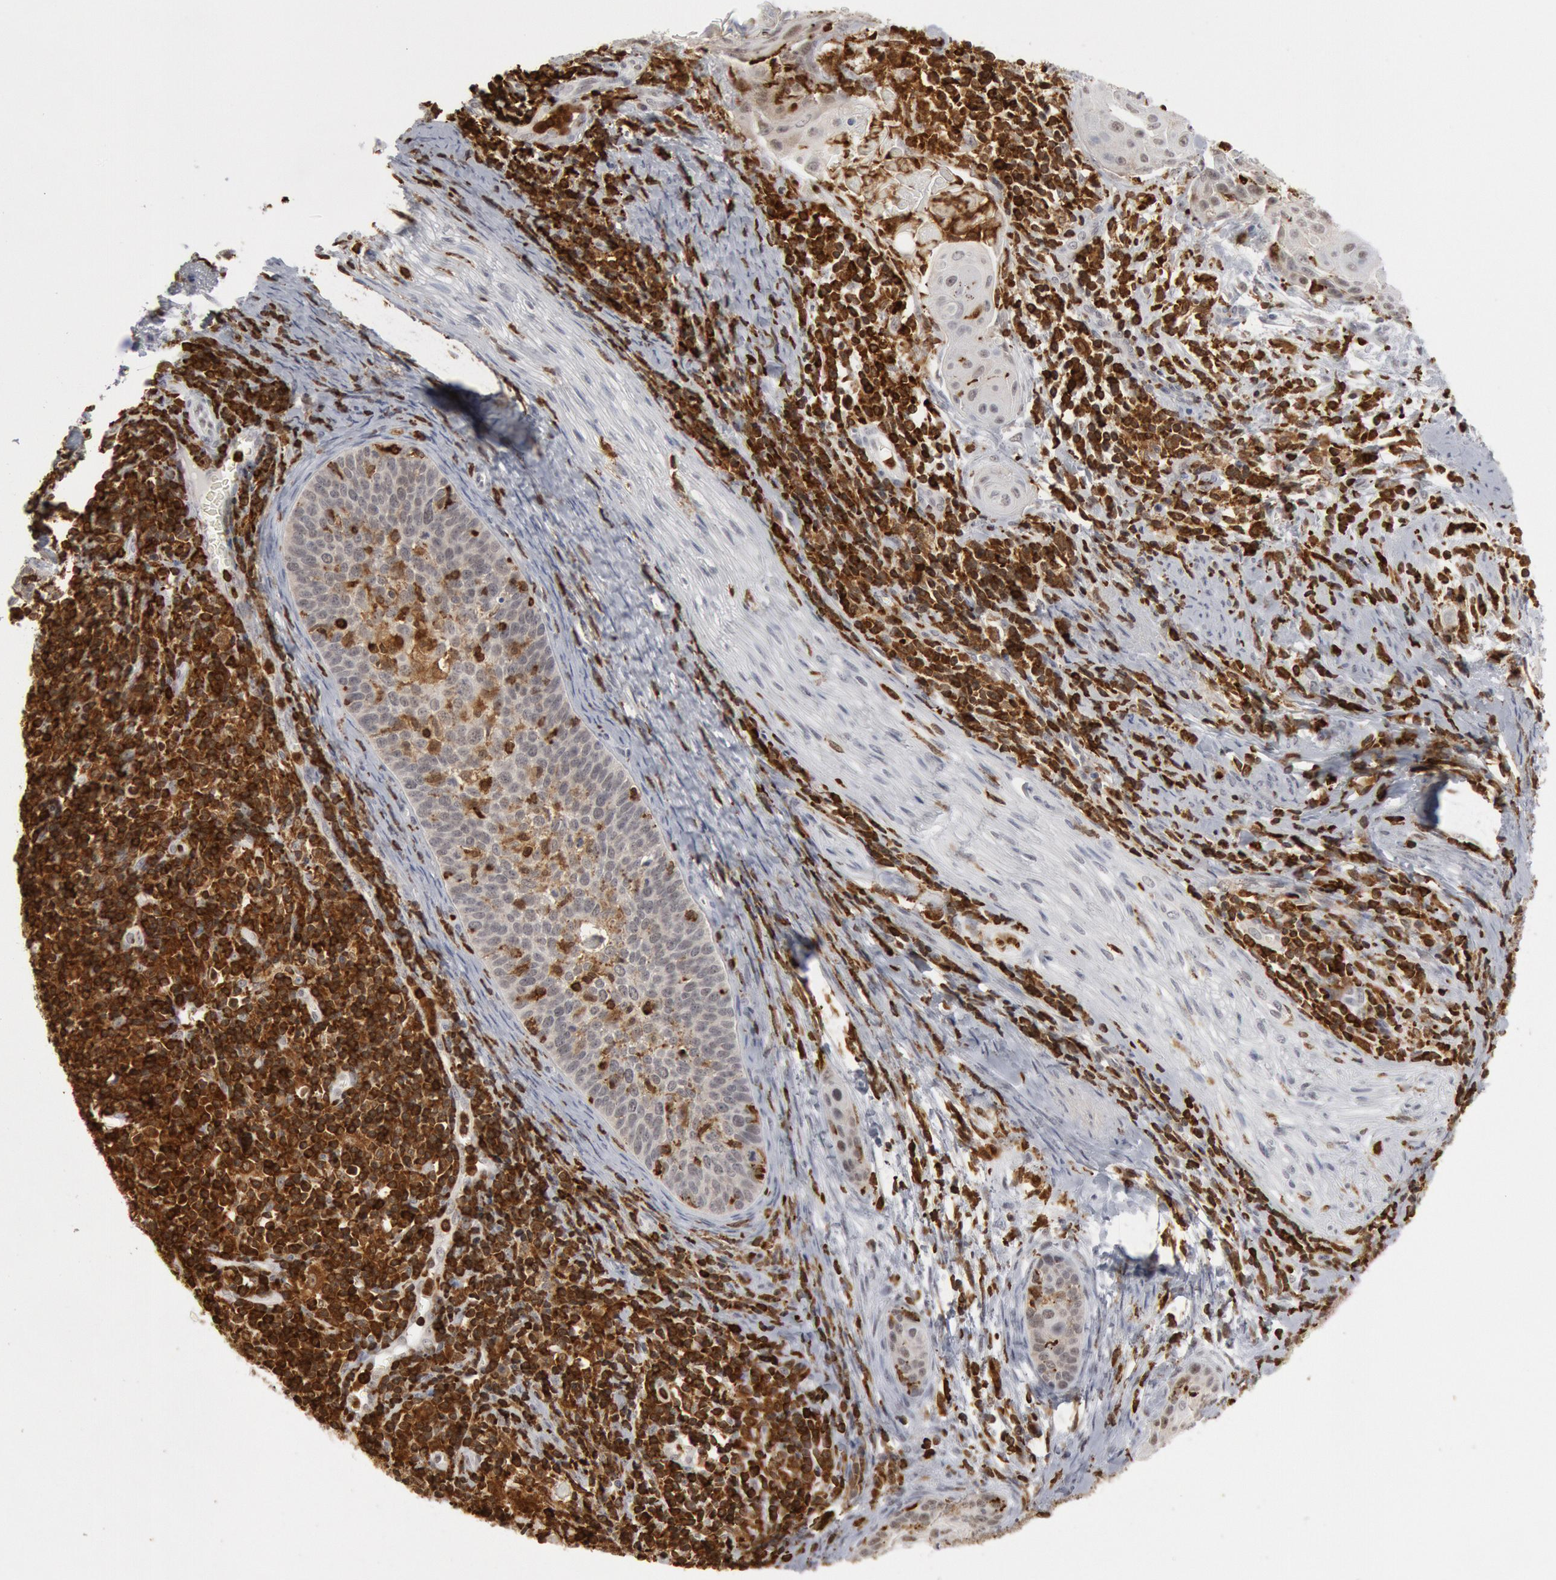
{"staining": {"intensity": "weak", "quantity": ">75%", "location": "cytoplasmic/membranous"}, "tissue": "cervical cancer", "cell_type": "Tumor cells", "image_type": "cancer", "snomed": [{"axis": "morphology", "description": "Squamous cell carcinoma, NOS"}, {"axis": "topography", "description": "Cervix"}], "caption": "The histopathology image displays immunohistochemical staining of cervical squamous cell carcinoma. There is weak cytoplasmic/membranous staining is identified in approximately >75% of tumor cells. The protein of interest is shown in brown color, while the nuclei are stained blue.", "gene": "PTPN6", "patient": {"sex": "female", "age": 33}}